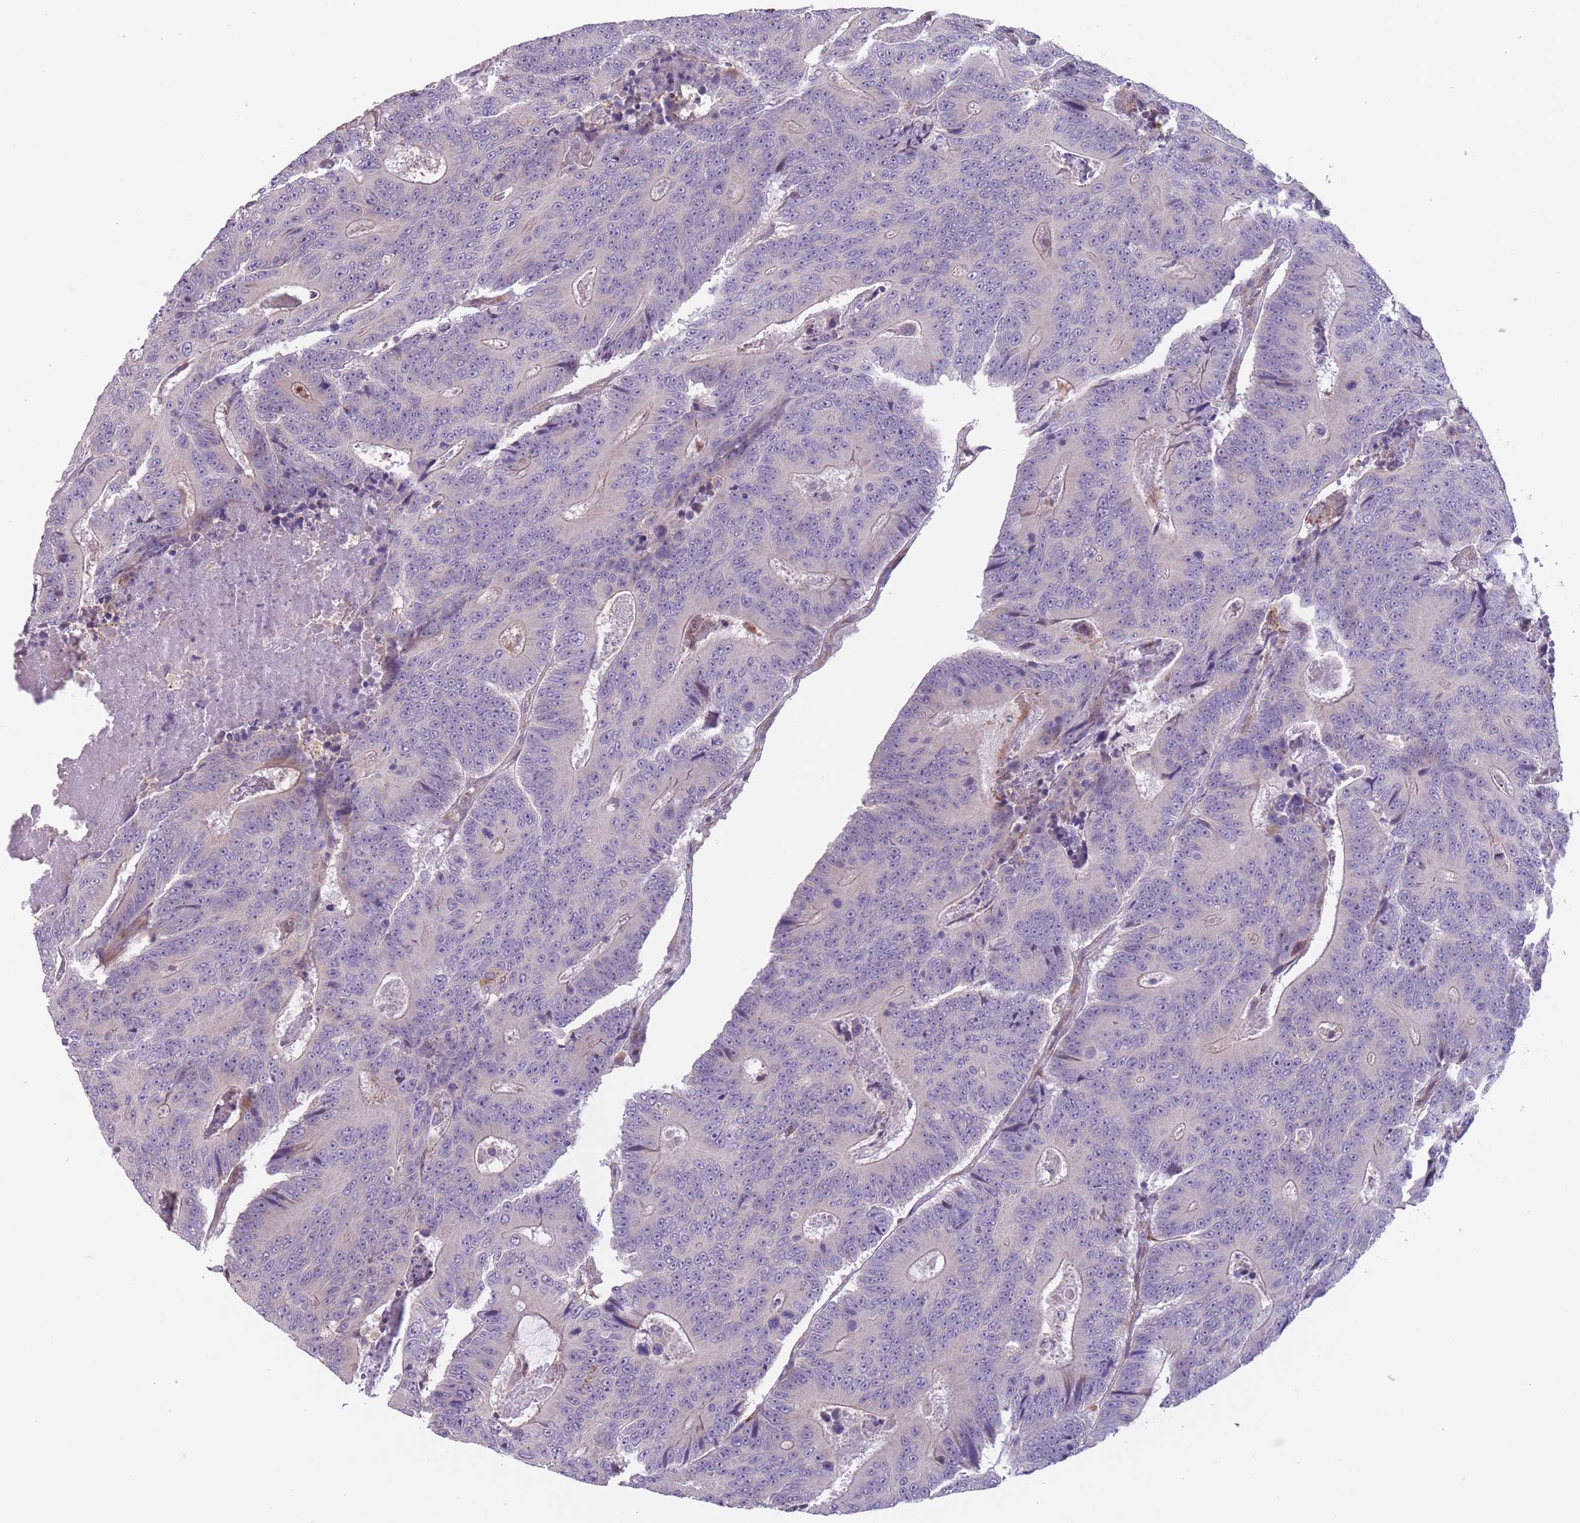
{"staining": {"intensity": "weak", "quantity": "<25%", "location": "cytoplasmic/membranous"}, "tissue": "colorectal cancer", "cell_type": "Tumor cells", "image_type": "cancer", "snomed": [{"axis": "morphology", "description": "Adenocarcinoma, NOS"}, {"axis": "topography", "description": "Colon"}], "caption": "An image of human colorectal cancer (adenocarcinoma) is negative for staining in tumor cells.", "gene": "ITPKC", "patient": {"sex": "male", "age": 83}}